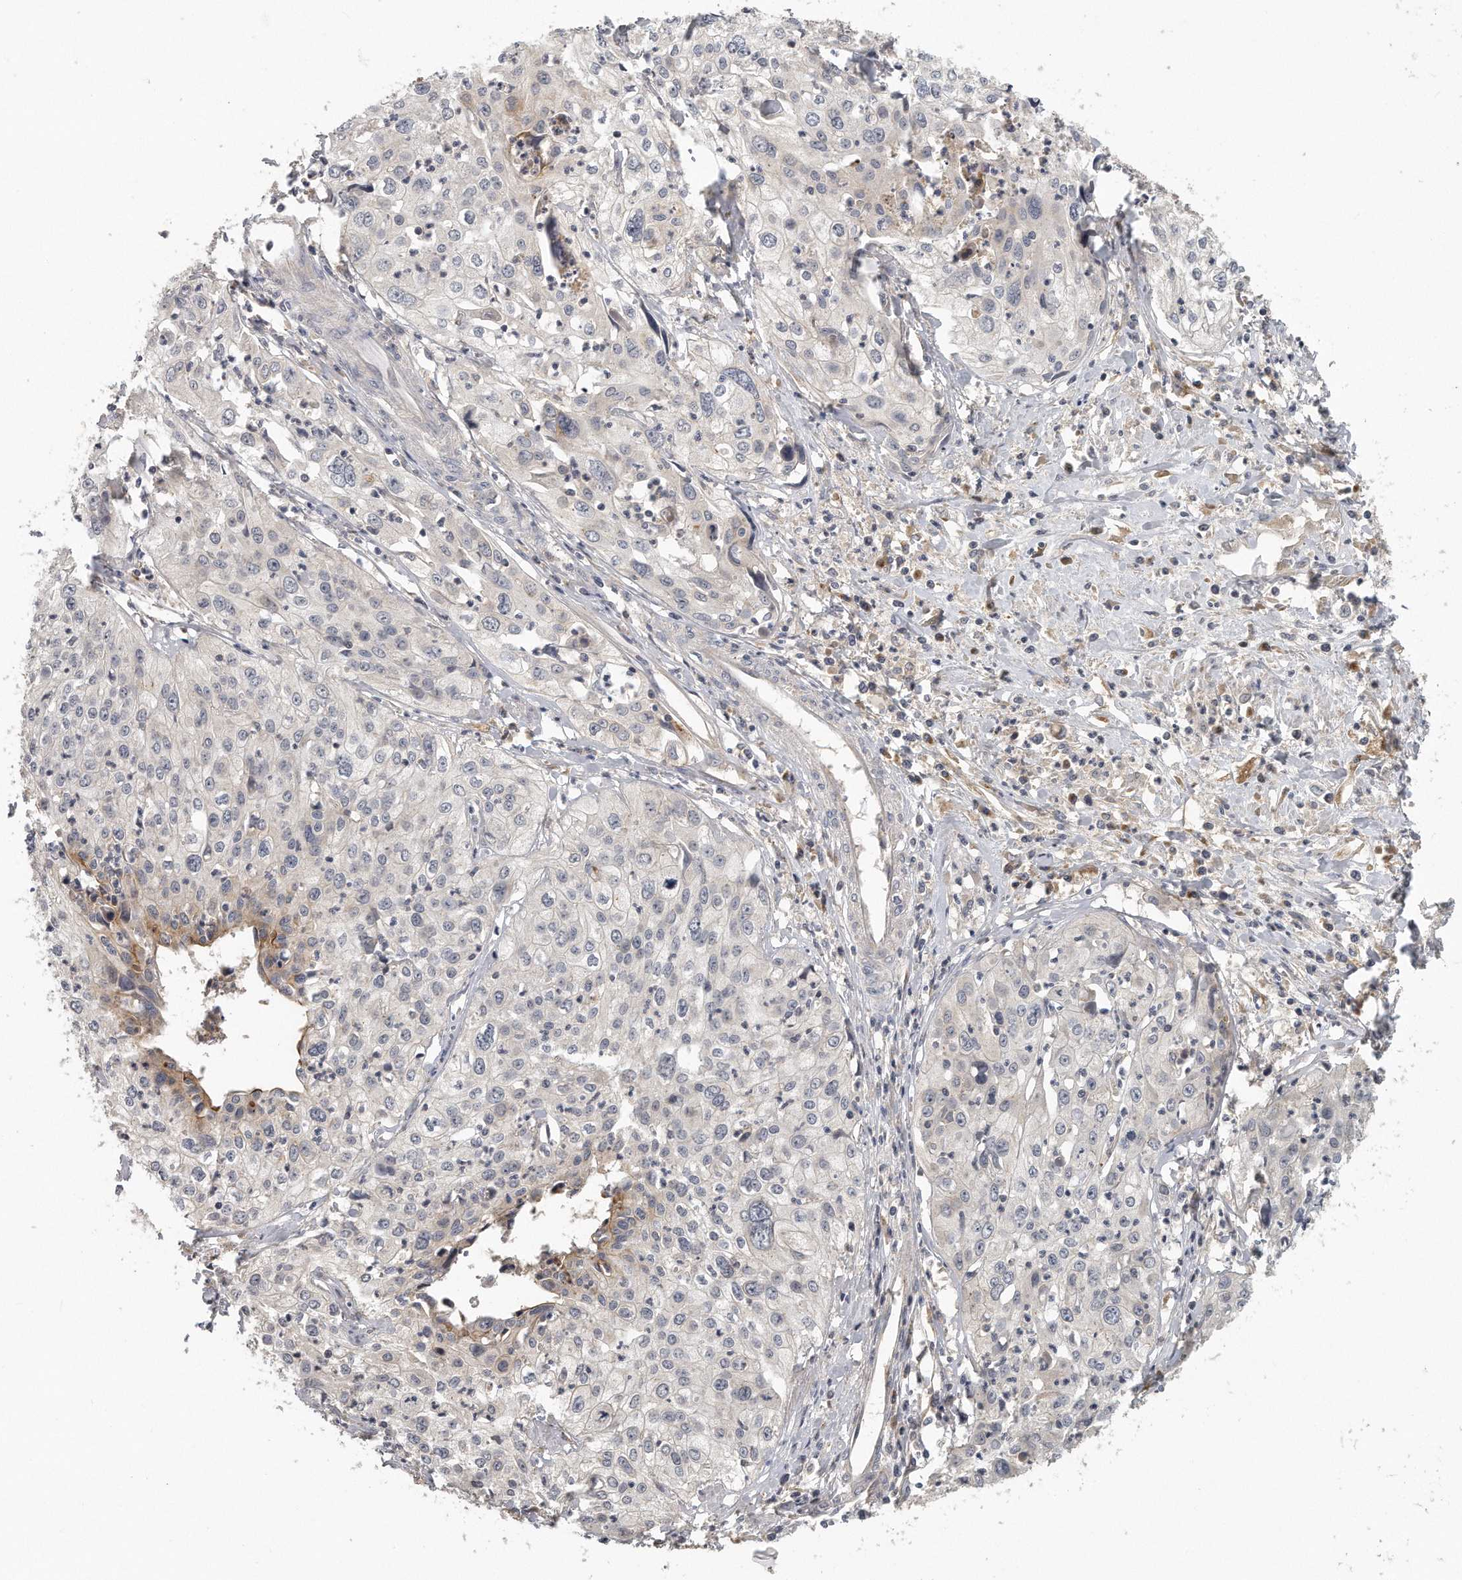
{"staining": {"intensity": "negative", "quantity": "none", "location": "none"}, "tissue": "cervical cancer", "cell_type": "Tumor cells", "image_type": "cancer", "snomed": [{"axis": "morphology", "description": "Squamous cell carcinoma, NOS"}, {"axis": "topography", "description": "Cervix"}], "caption": "Cervical squamous cell carcinoma was stained to show a protein in brown. There is no significant expression in tumor cells. (Brightfield microscopy of DAB immunohistochemistry (IHC) at high magnification).", "gene": "TRAPPC14", "patient": {"sex": "female", "age": 31}}